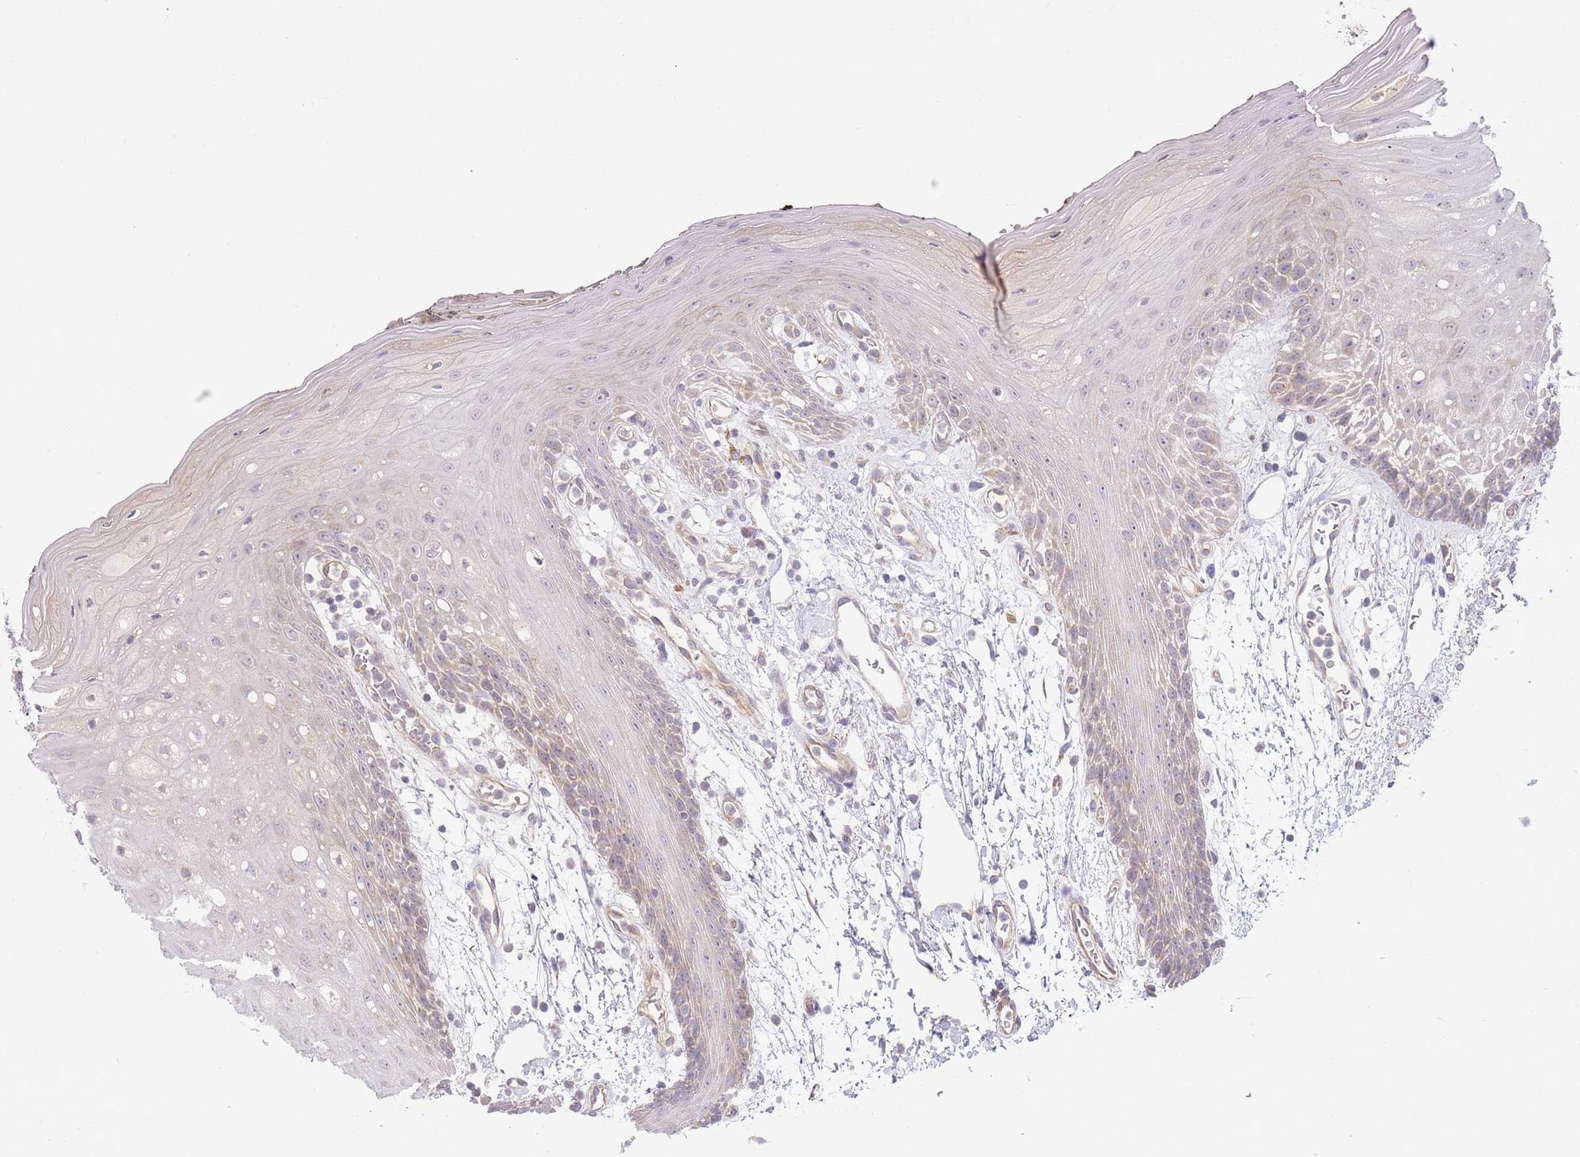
{"staining": {"intensity": "weak", "quantity": "25%-75%", "location": "cytoplasmic/membranous"}, "tissue": "oral mucosa", "cell_type": "Squamous epithelial cells", "image_type": "normal", "snomed": [{"axis": "morphology", "description": "Normal tissue, NOS"}, {"axis": "topography", "description": "Oral tissue"}, {"axis": "topography", "description": "Tounge, NOS"}], "caption": "Squamous epithelial cells demonstrate low levels of weak cytoplasmic/membranous staining in about 25%-75% of cells in unremarkable oral mucosa. The staining was performed using DAB (3,3'-diaminobenzidine), with brown indicating positive protein expression. Nuclei are stained blue with hematoxylin.", "gene": "SKOR2", "patient": {"sex": "female", "age": 59}}